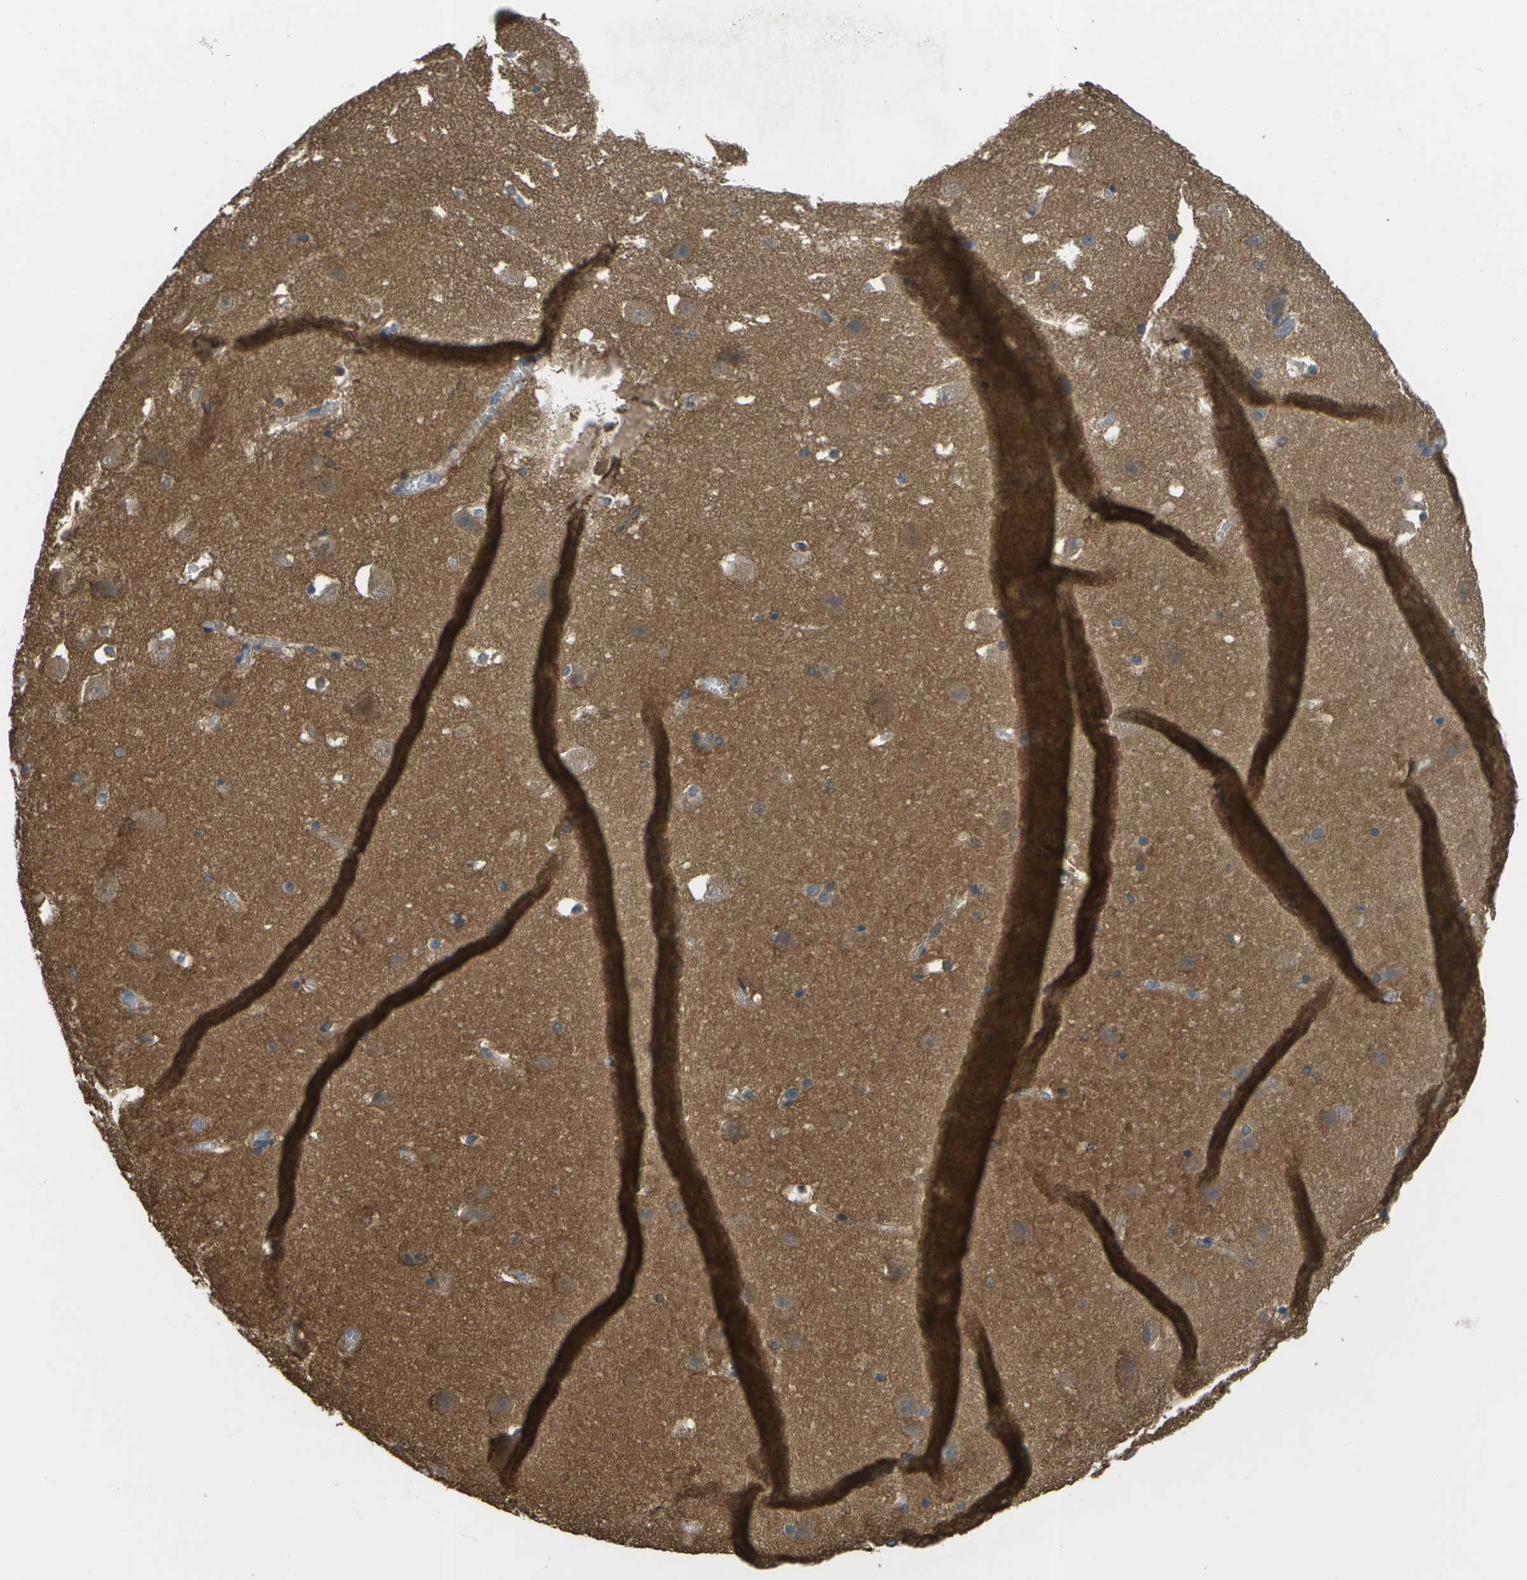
{"staining": {"intensity": "moderate", "quantity": "<25%", "location": "cytoplasmic/membranous"}, "tissue": "hippocampus", "cell_type": "Glial cells", "image_type": "normal", "snomed": [{"axis": "morphology", "description": "Normal tissue, NOS"}, {"axis": "topography", "description": "Hippocampus"}], "caption": "Protein expression analysis of benign hippocampus demonstrates moderate cytoplasmic/membranous expression in about <25% of glial cells.", "gene": "ENPP5", "patient": {"sex": "male", "age": 45}}